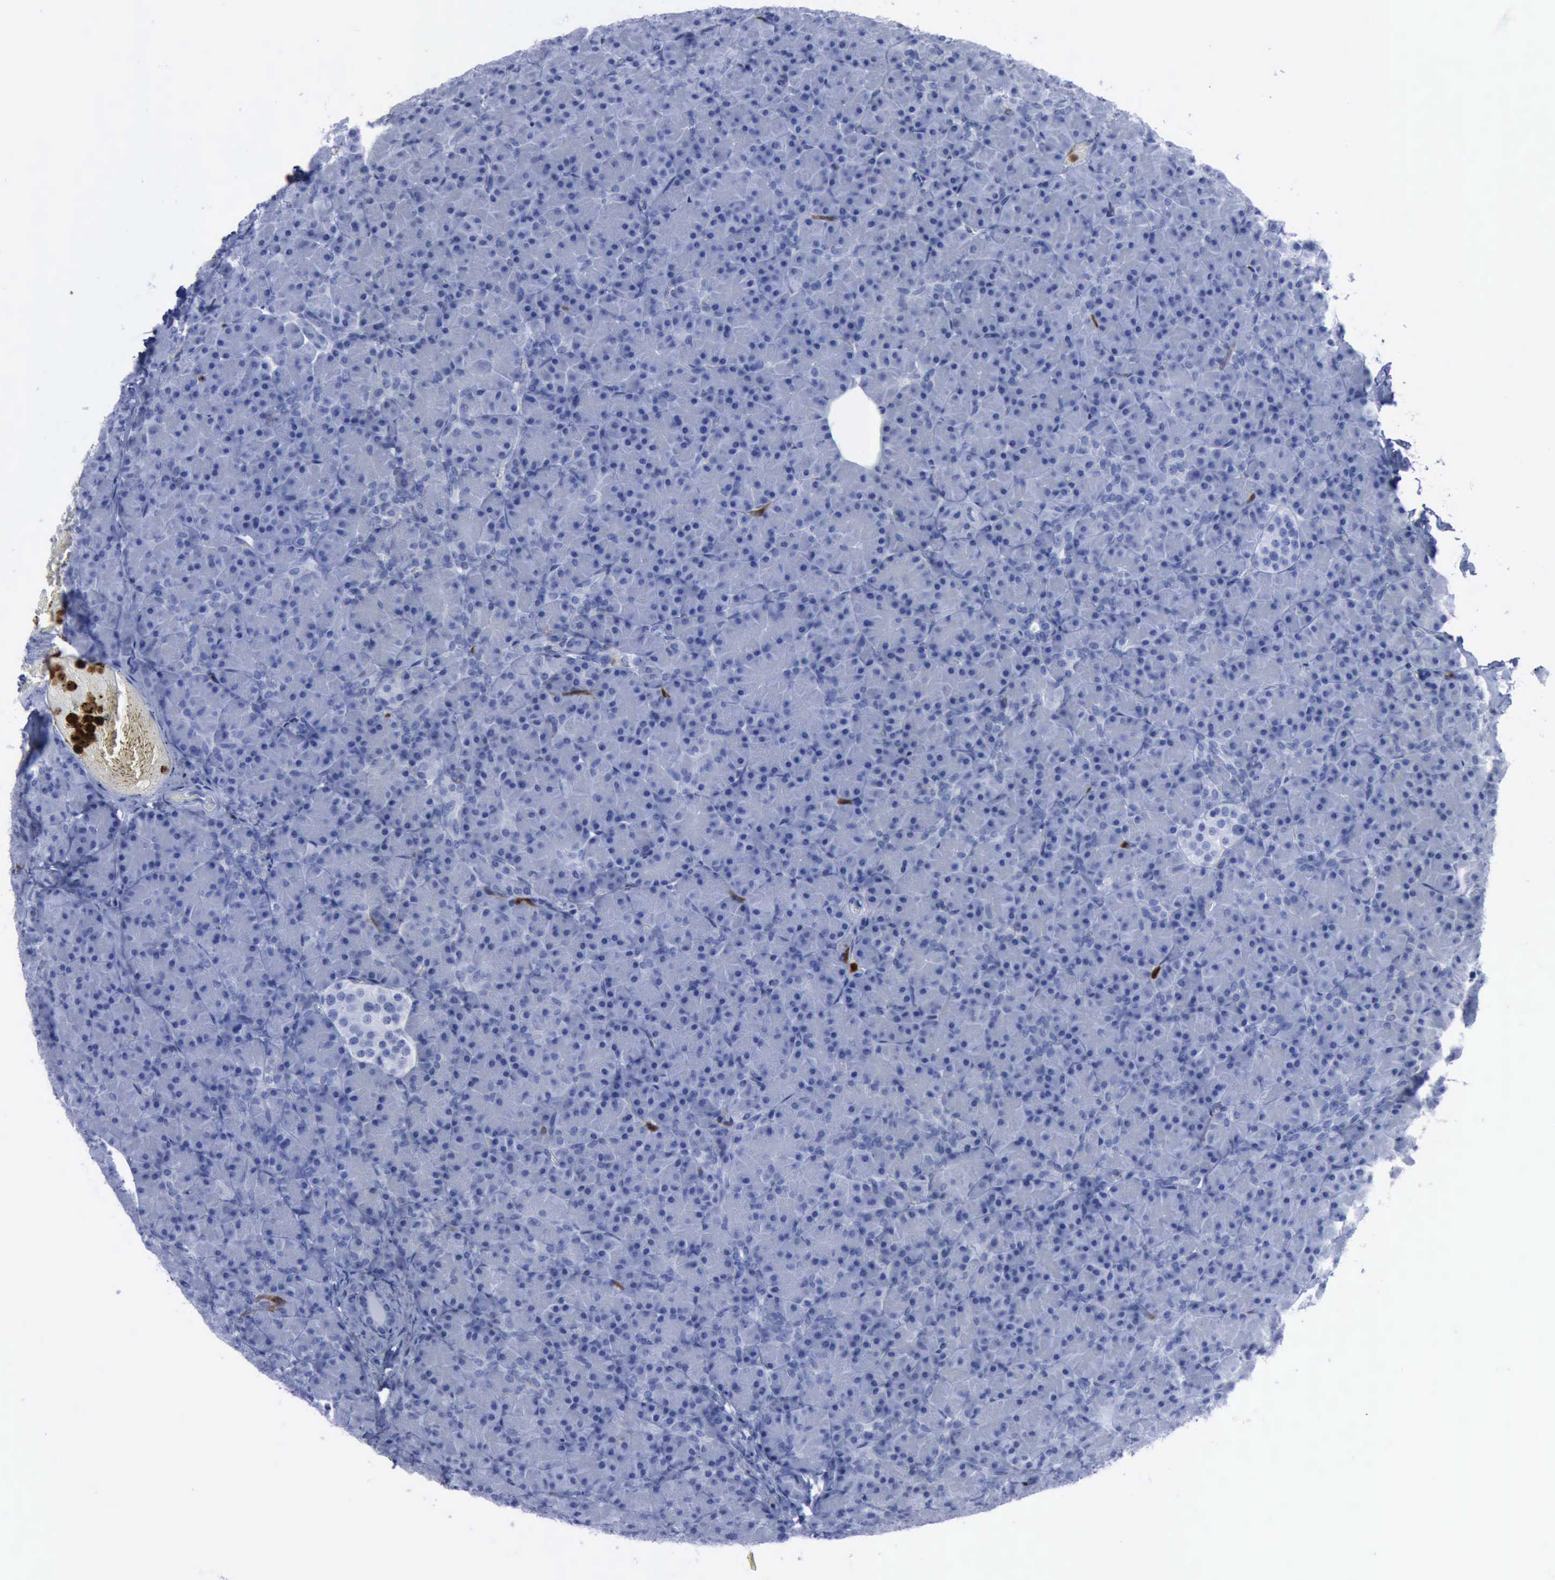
{"staining": {"intensity": "negative", "quantity": "none", "location": "none"}, "tissue": "pancreas", "cell_type": "Exocrine glandular cells", "image_type": "normal", "snomed": [{"axis": "morphology", "description": "Normal tissue, NOS"}, {"axis": "topography", "description": "Pancreas"}], "caption": "Protein analysis of normal pancreas reveals no significant expression in exocrine glandular cells.", "gene": "CSTA", "patient": {"sex": "female", "age": 43}}